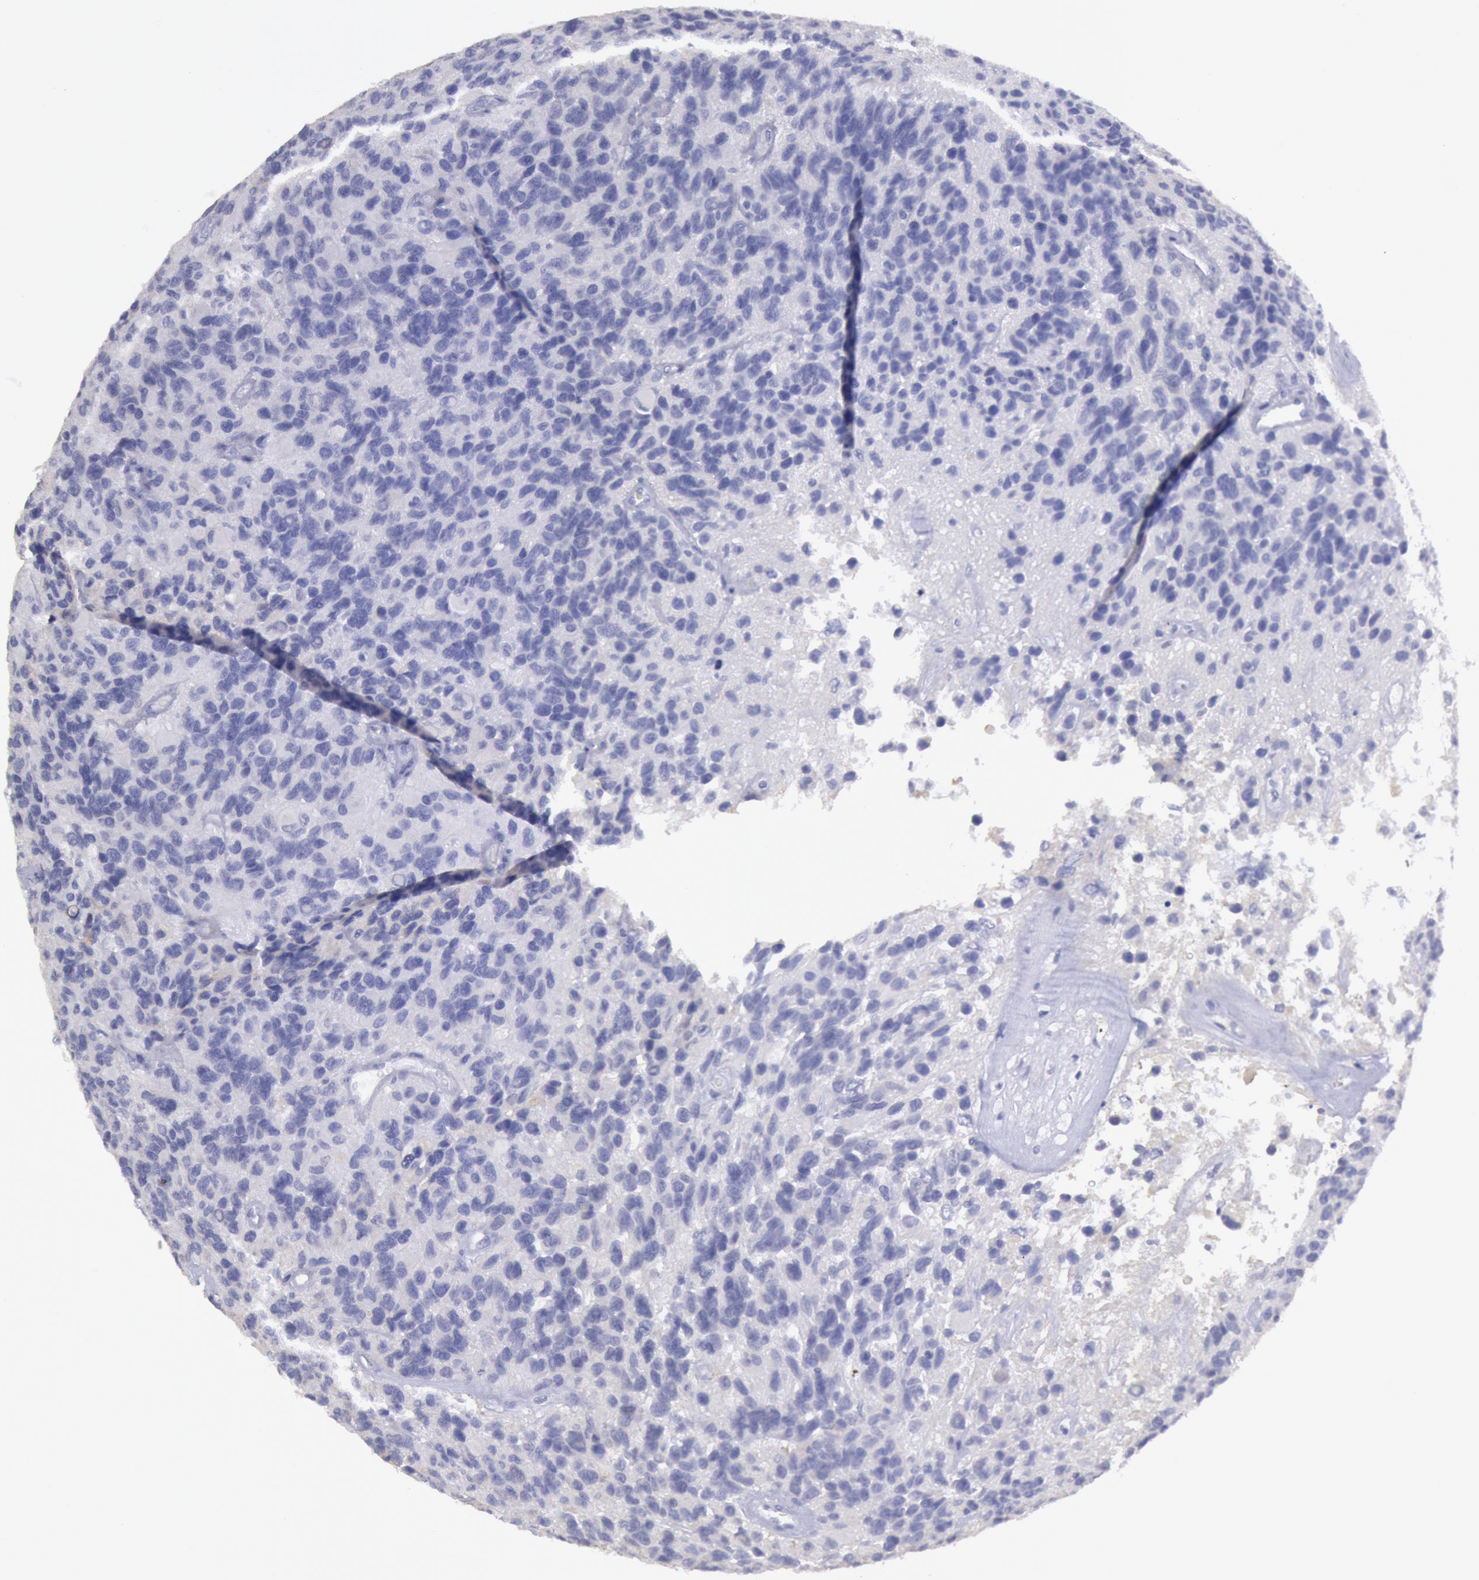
{"staining": {"intensity": "negative", "quantity": "none", "location": "none"}, "tissue": "glioma", "cell_type": "Tumor cells", "image_type": "cancer", "snomed": [{"axis": "morphology", "description": "Glioma, malignant, High grade"}, {"axis": "topography", "description": "Brain"}], "caption": "Immunohistochemical staining of malignant glioma (high-grade) reveals no significant staining in tumor cells.", "gene": "MYH7", "patient": {"sex": "male", "age": 77}}